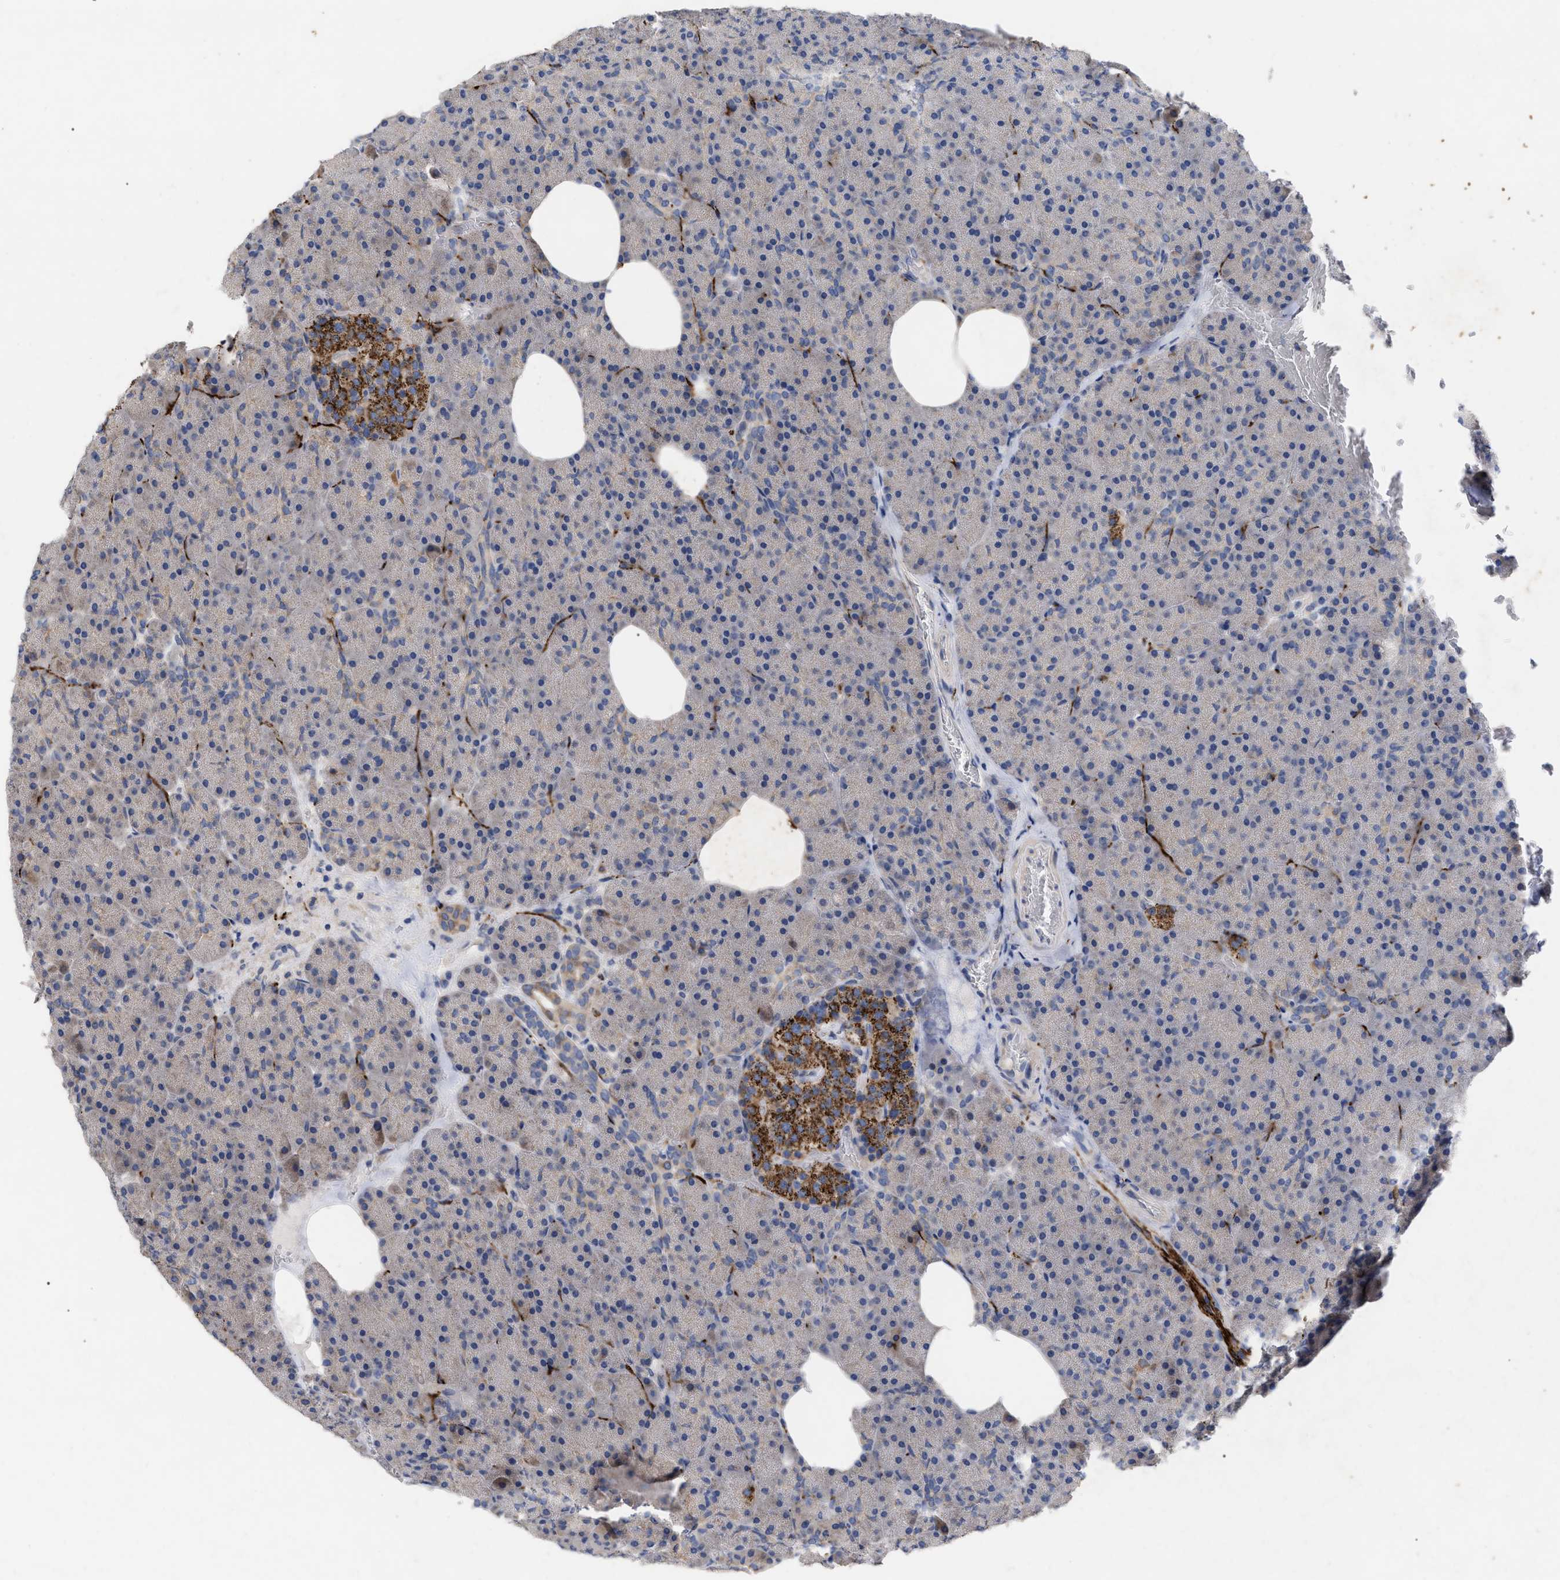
{"staining": {"intensity": "moderate", "quantity": "<25%", "location": "cytoplasmic/membranous"}, "tissue": "pancreas", "cell_type": "Exocrine glandular cells", "image_type": "normal", "snomed": [{"axis": "morphology", "description": "Normal tissue, NOS"}, {"axis": "topography", "description": "Pancreas"}], "caption": "Moderate cytoplasmic/membranous protein expression is seen in approximately <25% of exocrine glandular cells in pancreas. The staining is performed using DAB (3,3'-diaminobenzidine) brown chromogen to label protein expression. The nuclei are counter-stained blue using hematoxylin.", "gene": "VIP", "patient": {"sex": "female", "age": 35}}